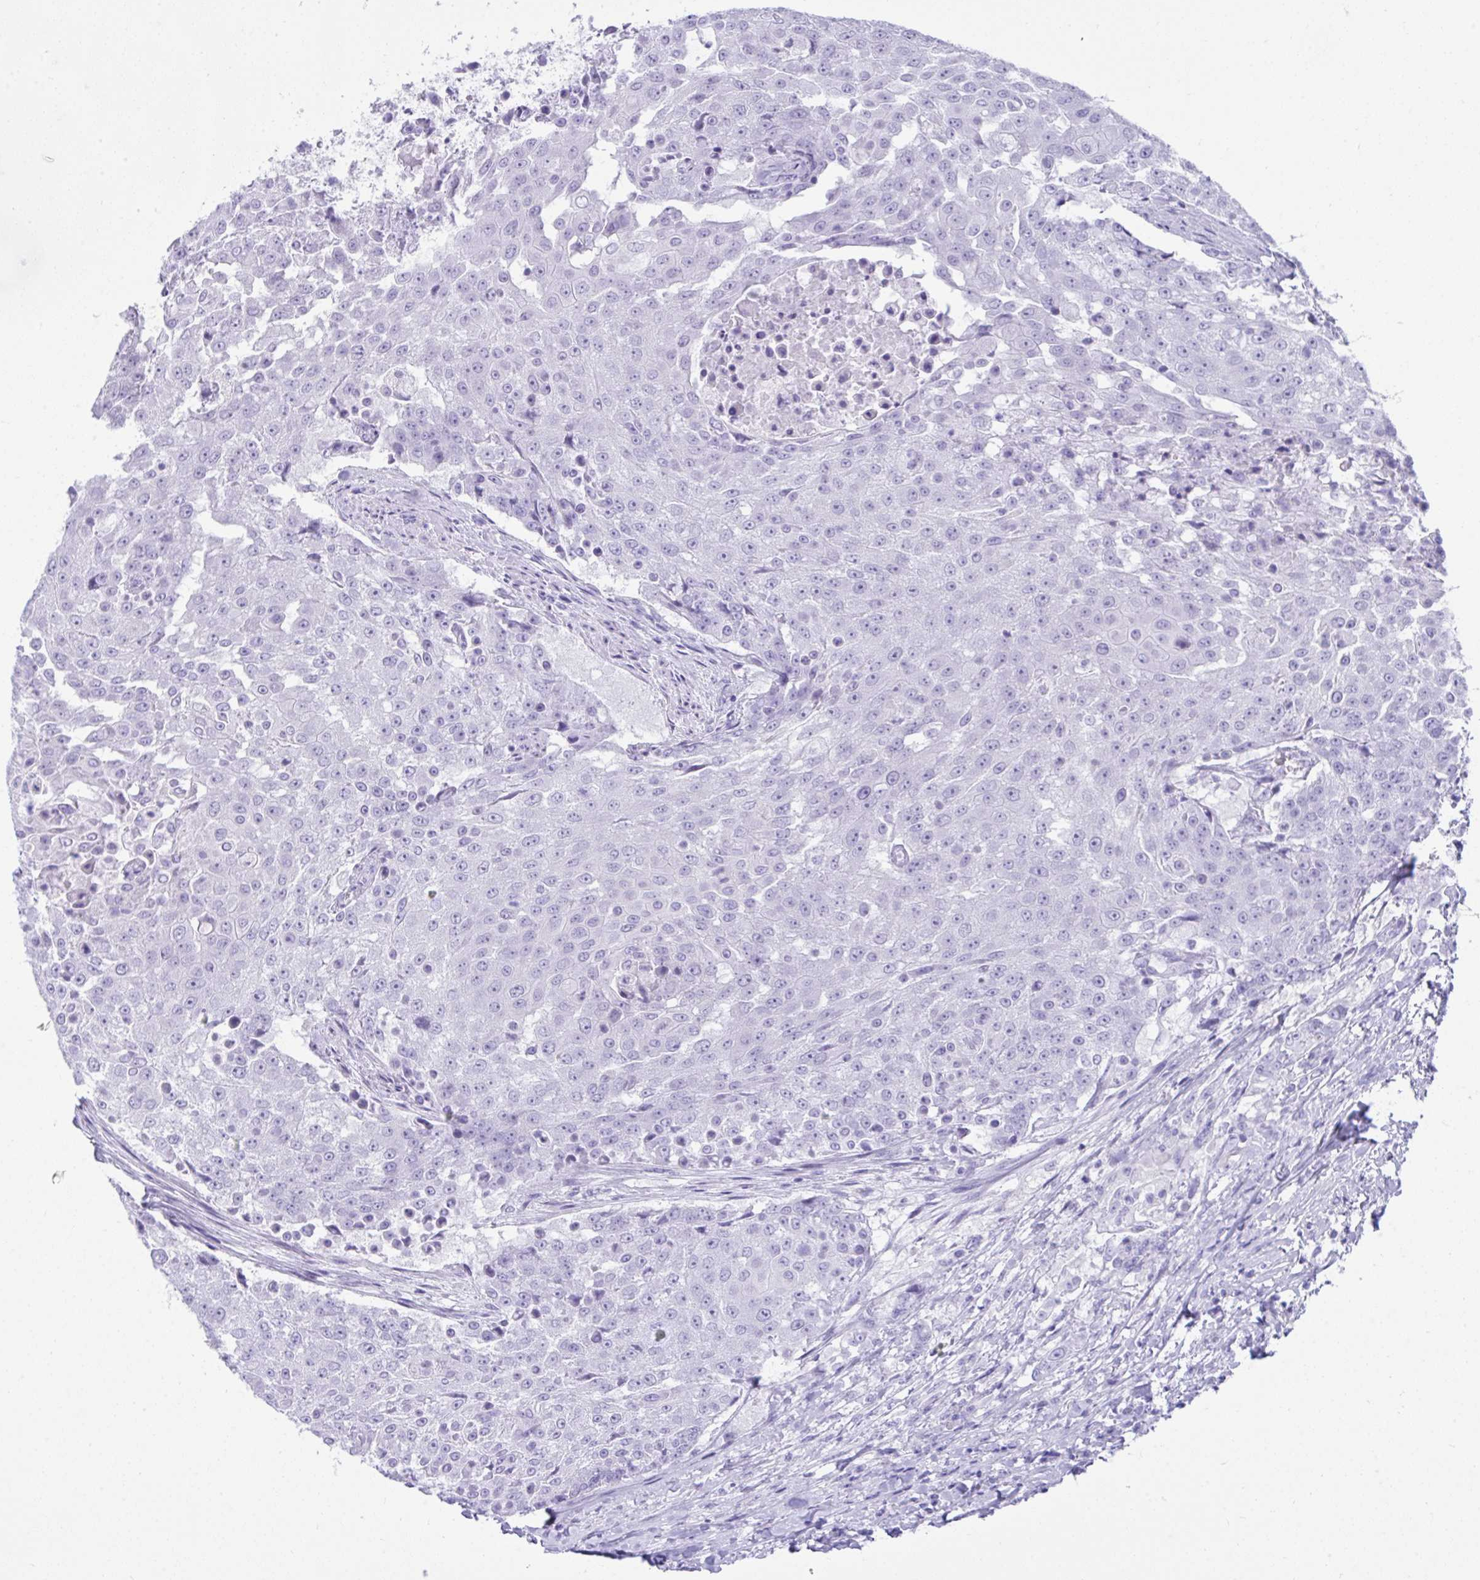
{"staining": {"intensity": "negative", "quantity": "none", "location": "none"}, "tissue": "urothelial cancer", "cell_type": "Tumor cells", "image_type": "cancer", "snomed": [{"axis": "morphology", "description": "Urothelial carcinoma, High grade"}, {"axis": "topography", "description": "Urinary bladder"}], "caption": "Immunohistochemistry (IHC) photomicrograph of neoplastic tissue: high-grade urothelial carcinoma stained with DAB (3,3'-diaminobenzidine) demonstrates no significant protein positivity in tumor cells.", "gene": "PSCA", "patient": {"sex": "female", "age": 63}}